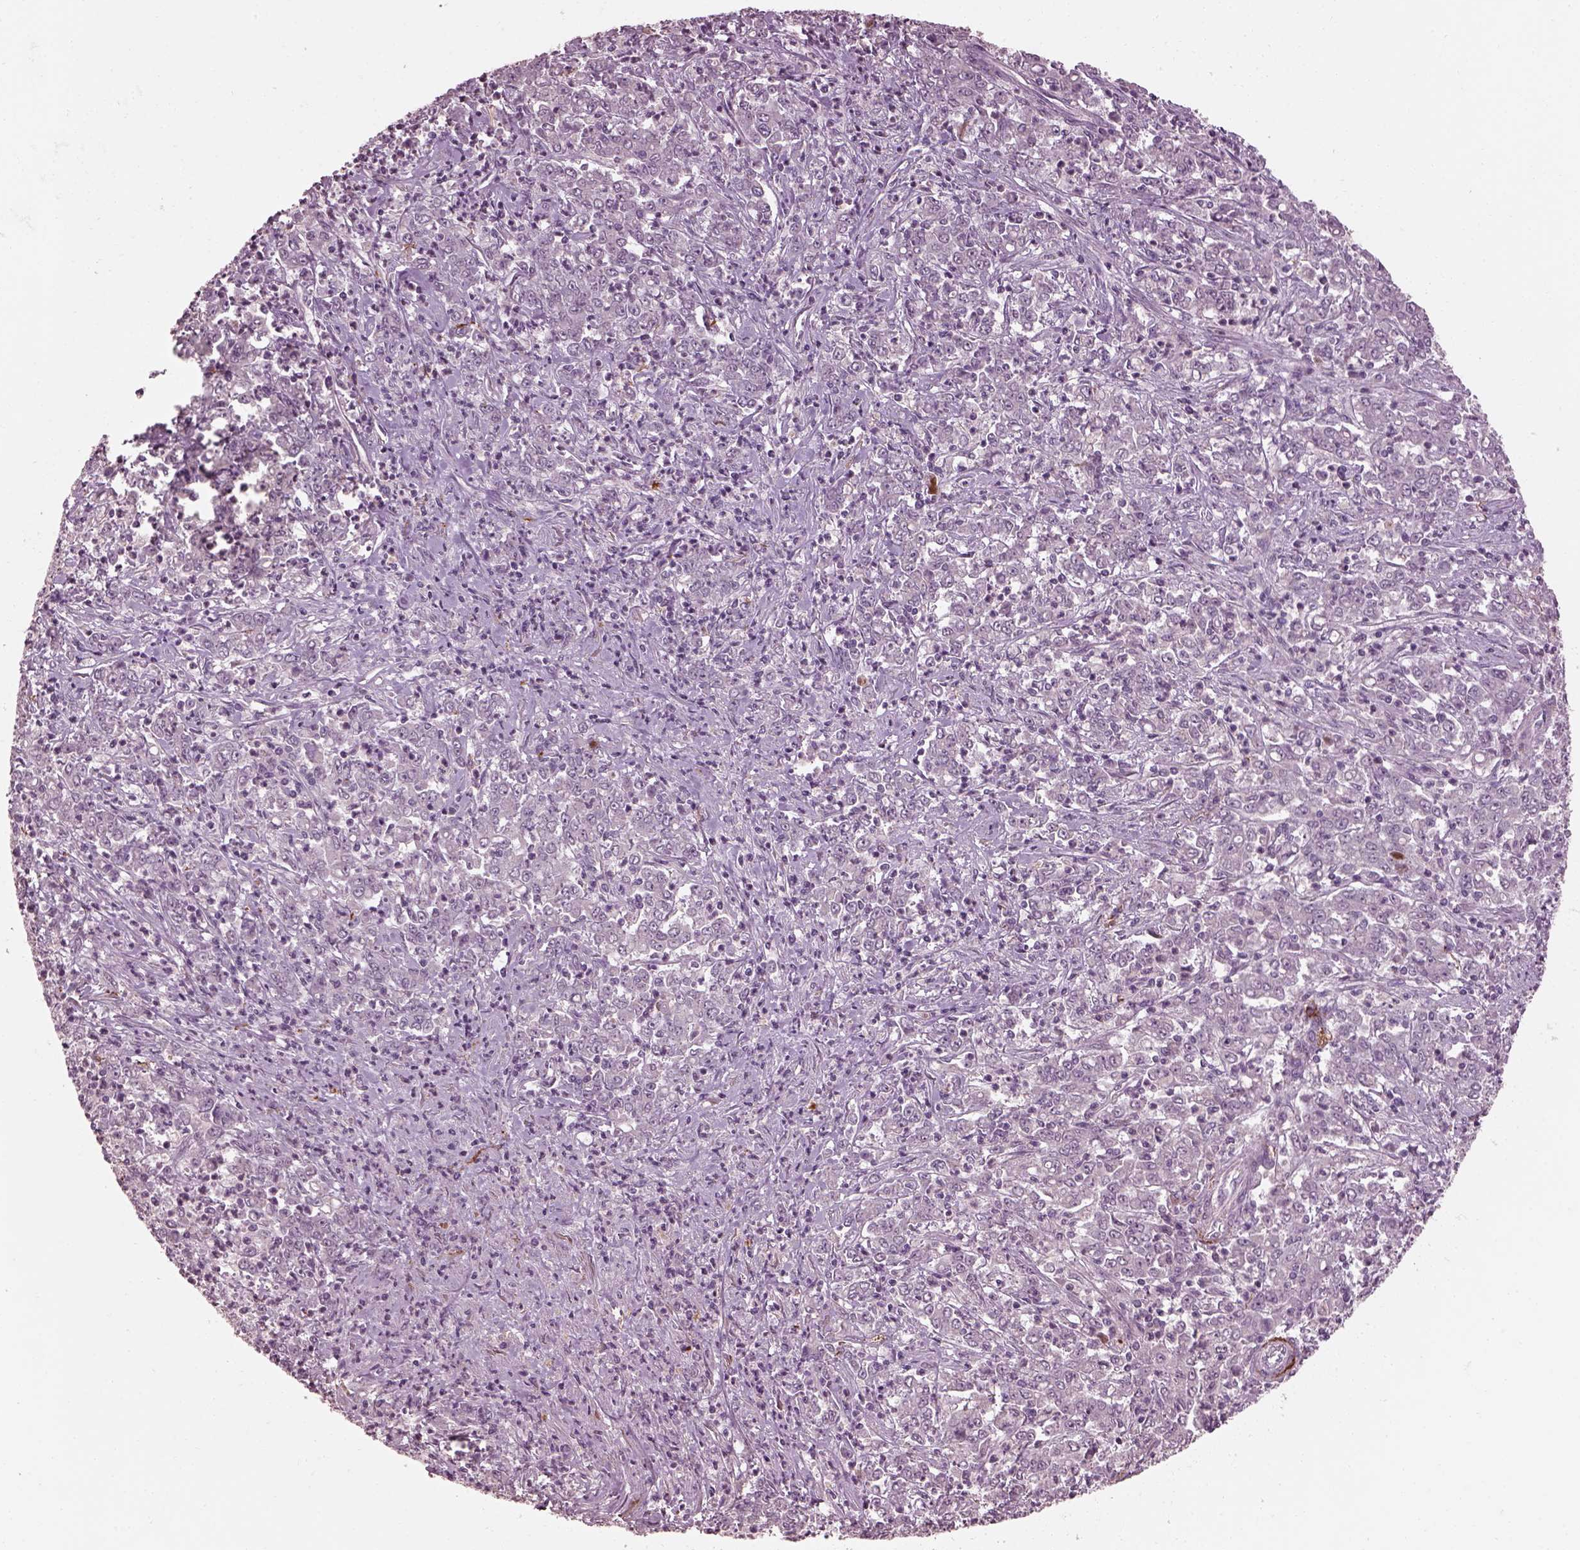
{"staining": {"intensity": "negative", "quantity": "none", "location": "none"}, "tissue": "stomach cancer", "cell_type": "Tumor cells", "image_type": "cancer", "snomed": [{"axis": "morphology", "description": "Adenocarcinoma, NOS"}, {"axis": "topography", "description": "Stomach, lower"}], "caption": "Tumor cells show no significant protein positivity in adenocarcinoma (stomach).", "gene": "EFEMP1", "patient": {"sex": "female", "age": 71}}